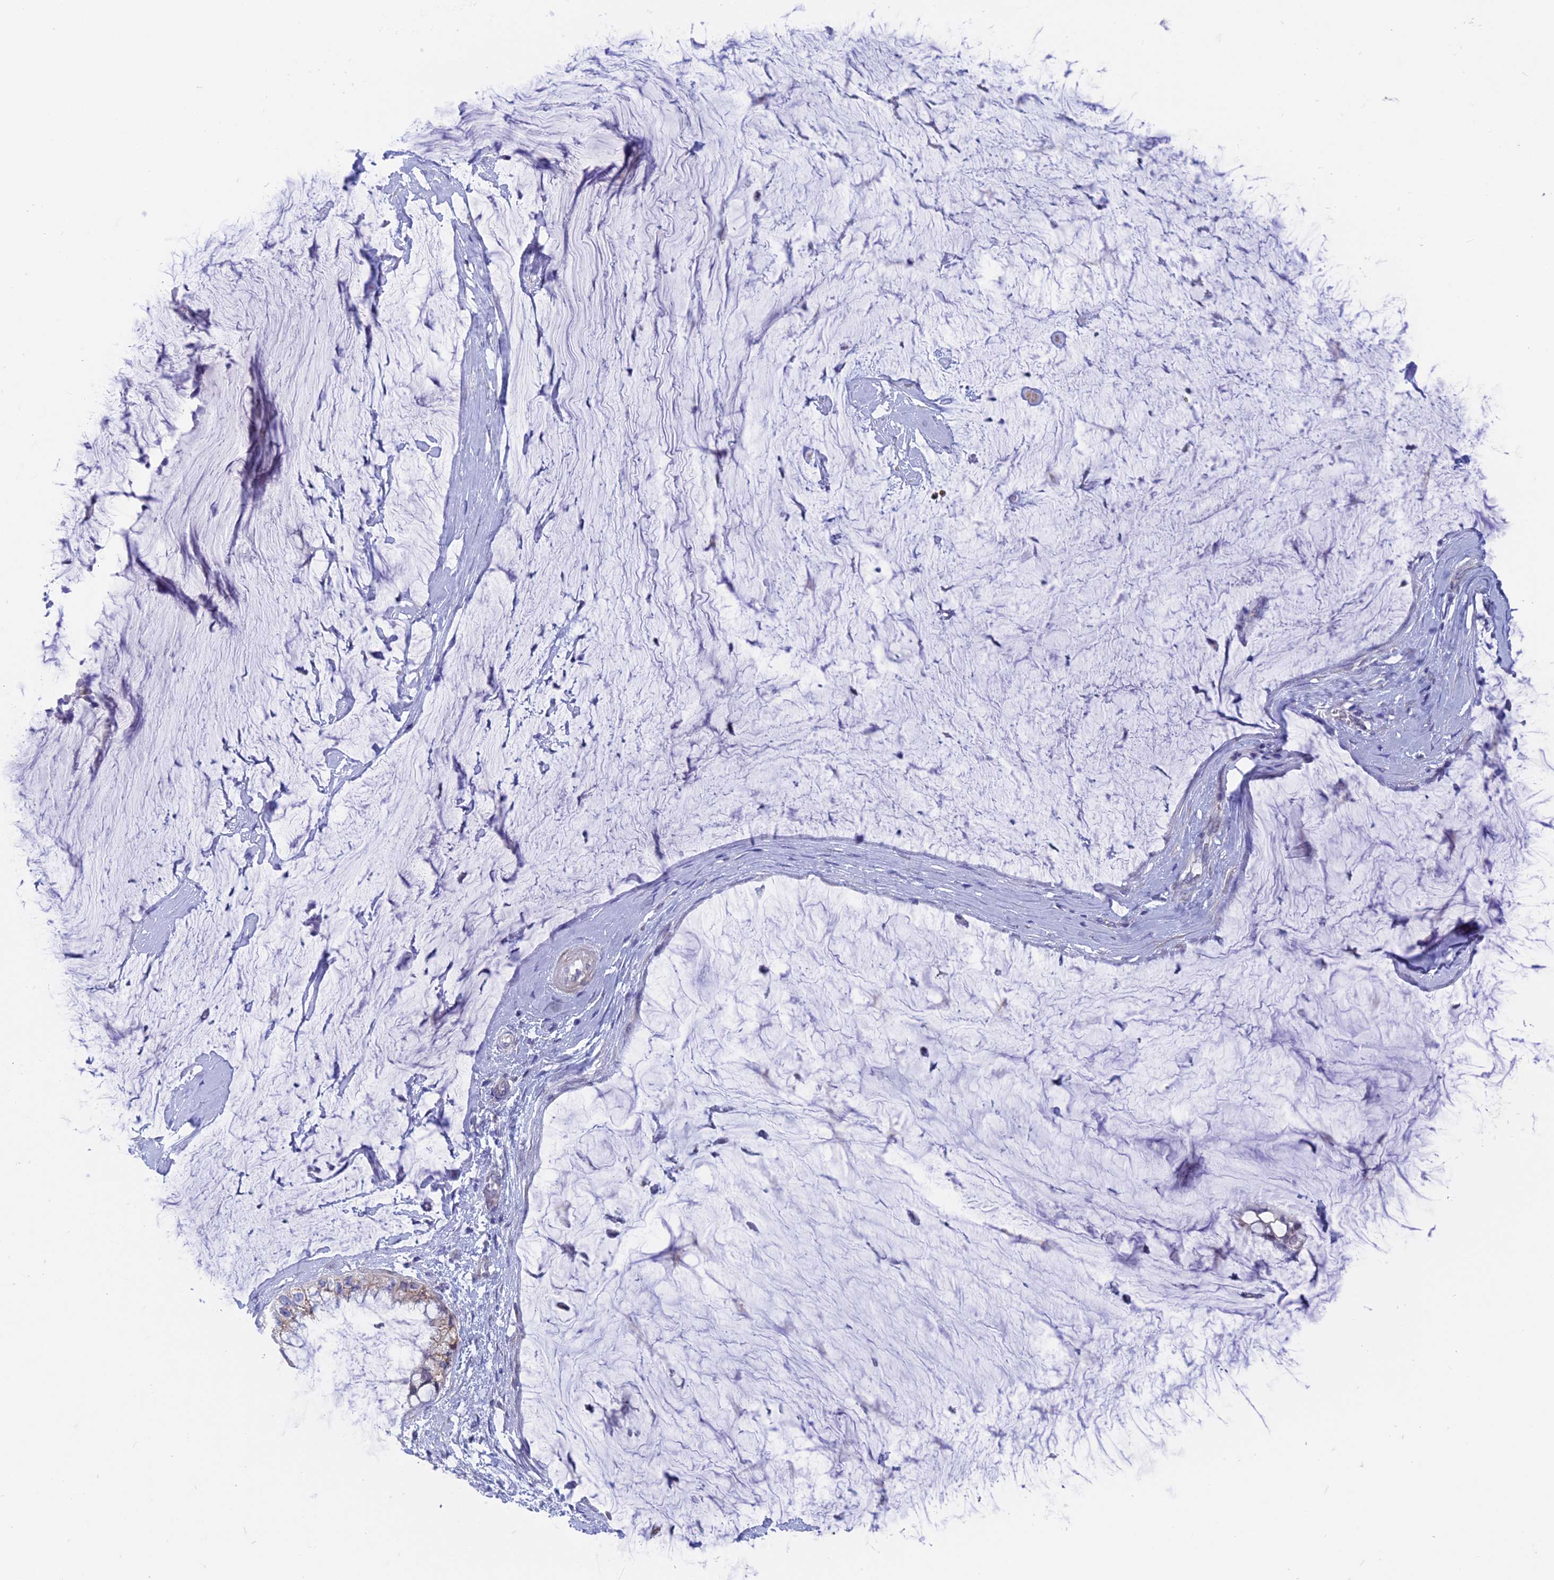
{"staining": {"intensity": "negative", "quantity": "none", "location": "none"}, "tissue": "ovarian cancer", "cell_type": "Tumor cells", "image_type": "cancer", "snomed": [{"axis": "morphology", "description": "Cystadenocarcinoma, mucinous, NOS"}, {"axis": "topography", "description": "Ovary"}], "caption": "Immunohistochemistry of ovarian cancer (mucinous cystadenocarcinoma) displays no staining in tumor cells.", "gene": "AK4", "patient": {"sex": "female", "age": 39}}